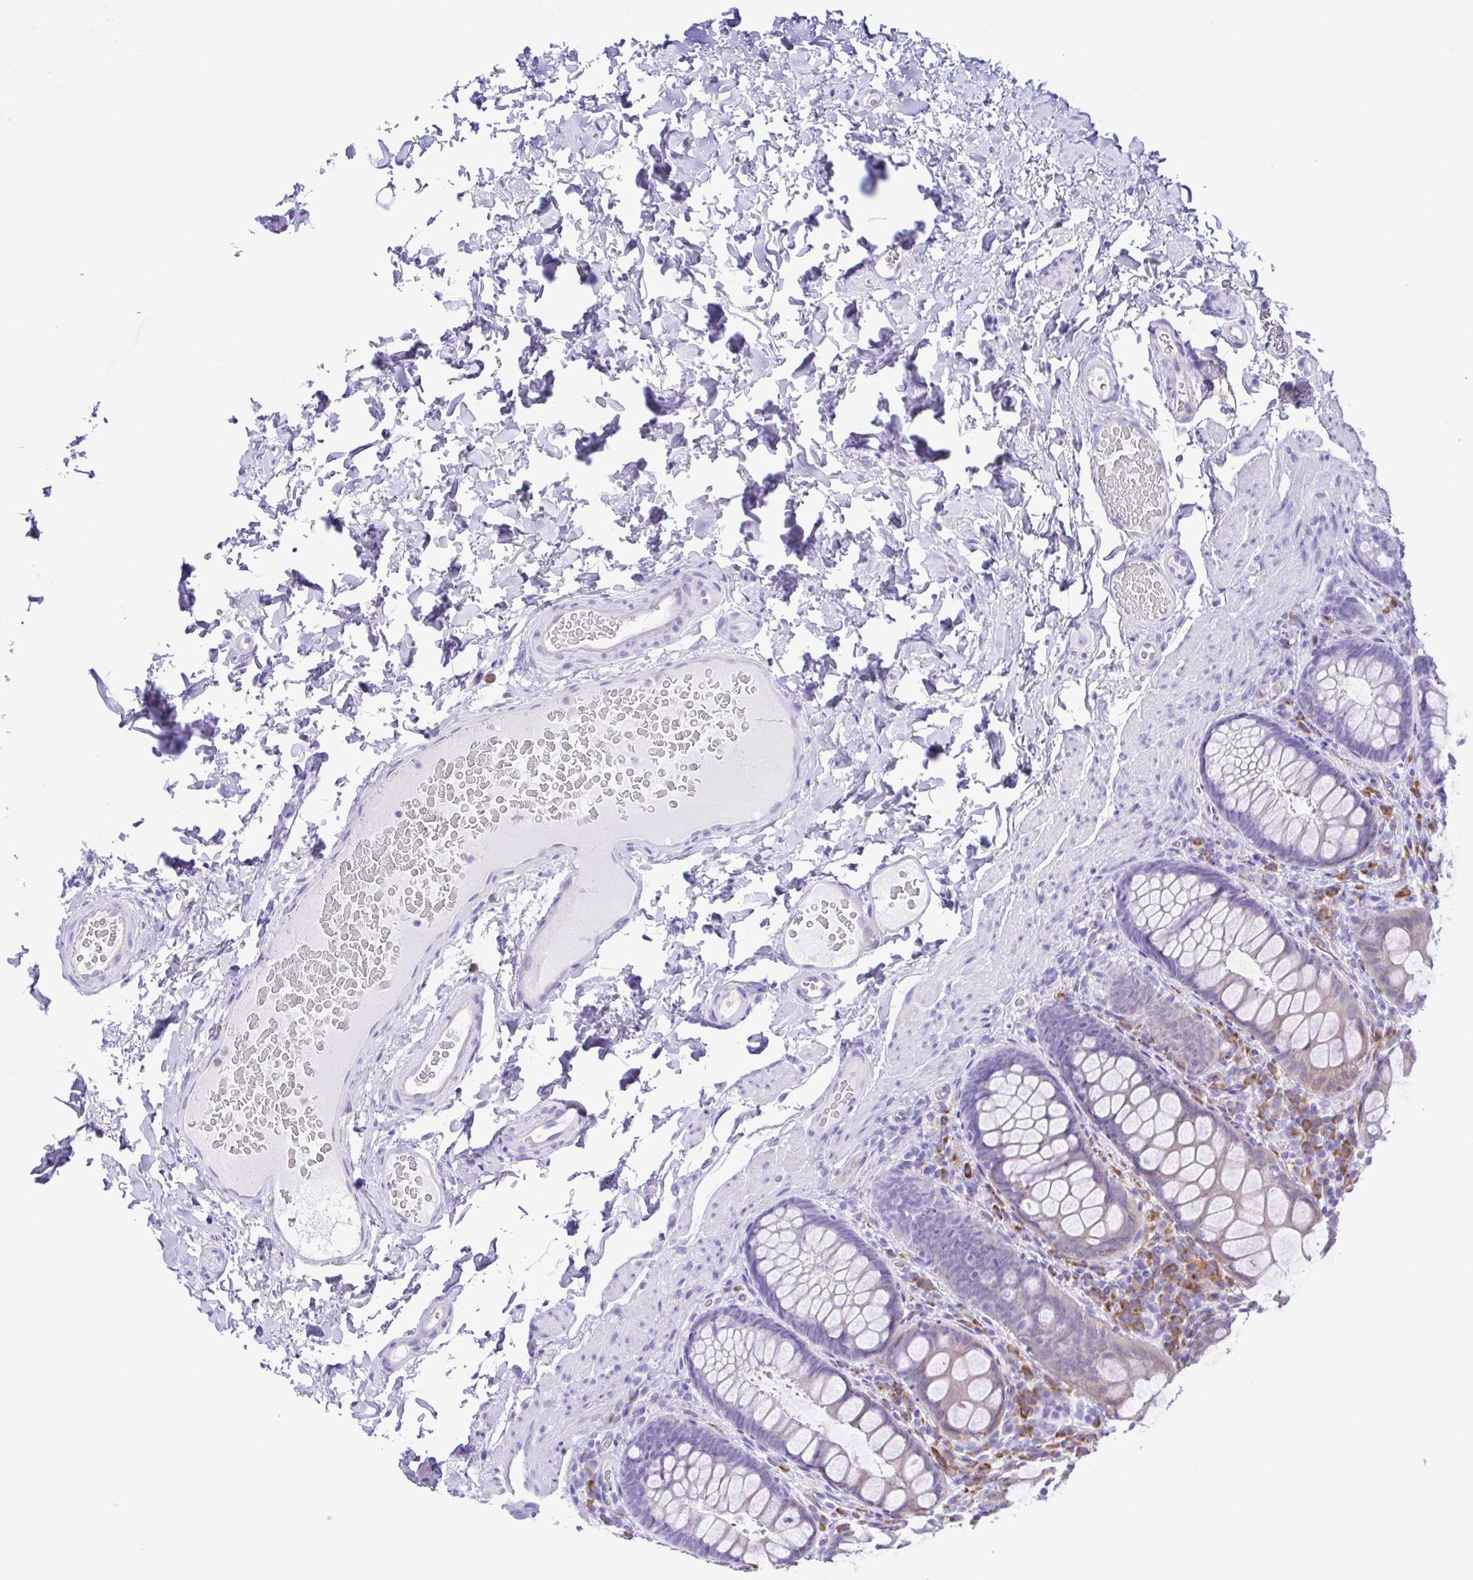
{"staining": {"intensity": "weak", "quantity": "<25%", "location": "cytoplasmic/membranous"}, "tissue": "rectum", "cell_type": "Glandular cells", "image_type": "normal", "snomed": [{"axis": "morphology", "description": "Normal tissue, NOS"}, {"axis": "topography", "description": "Rectum"}], "caption": "This is an IHC photomicrograph of unremarkable human rectum. There is no expression in glandular cells.", "gene": "GPR17", "patient": {"sex": "female", "age": 69}}